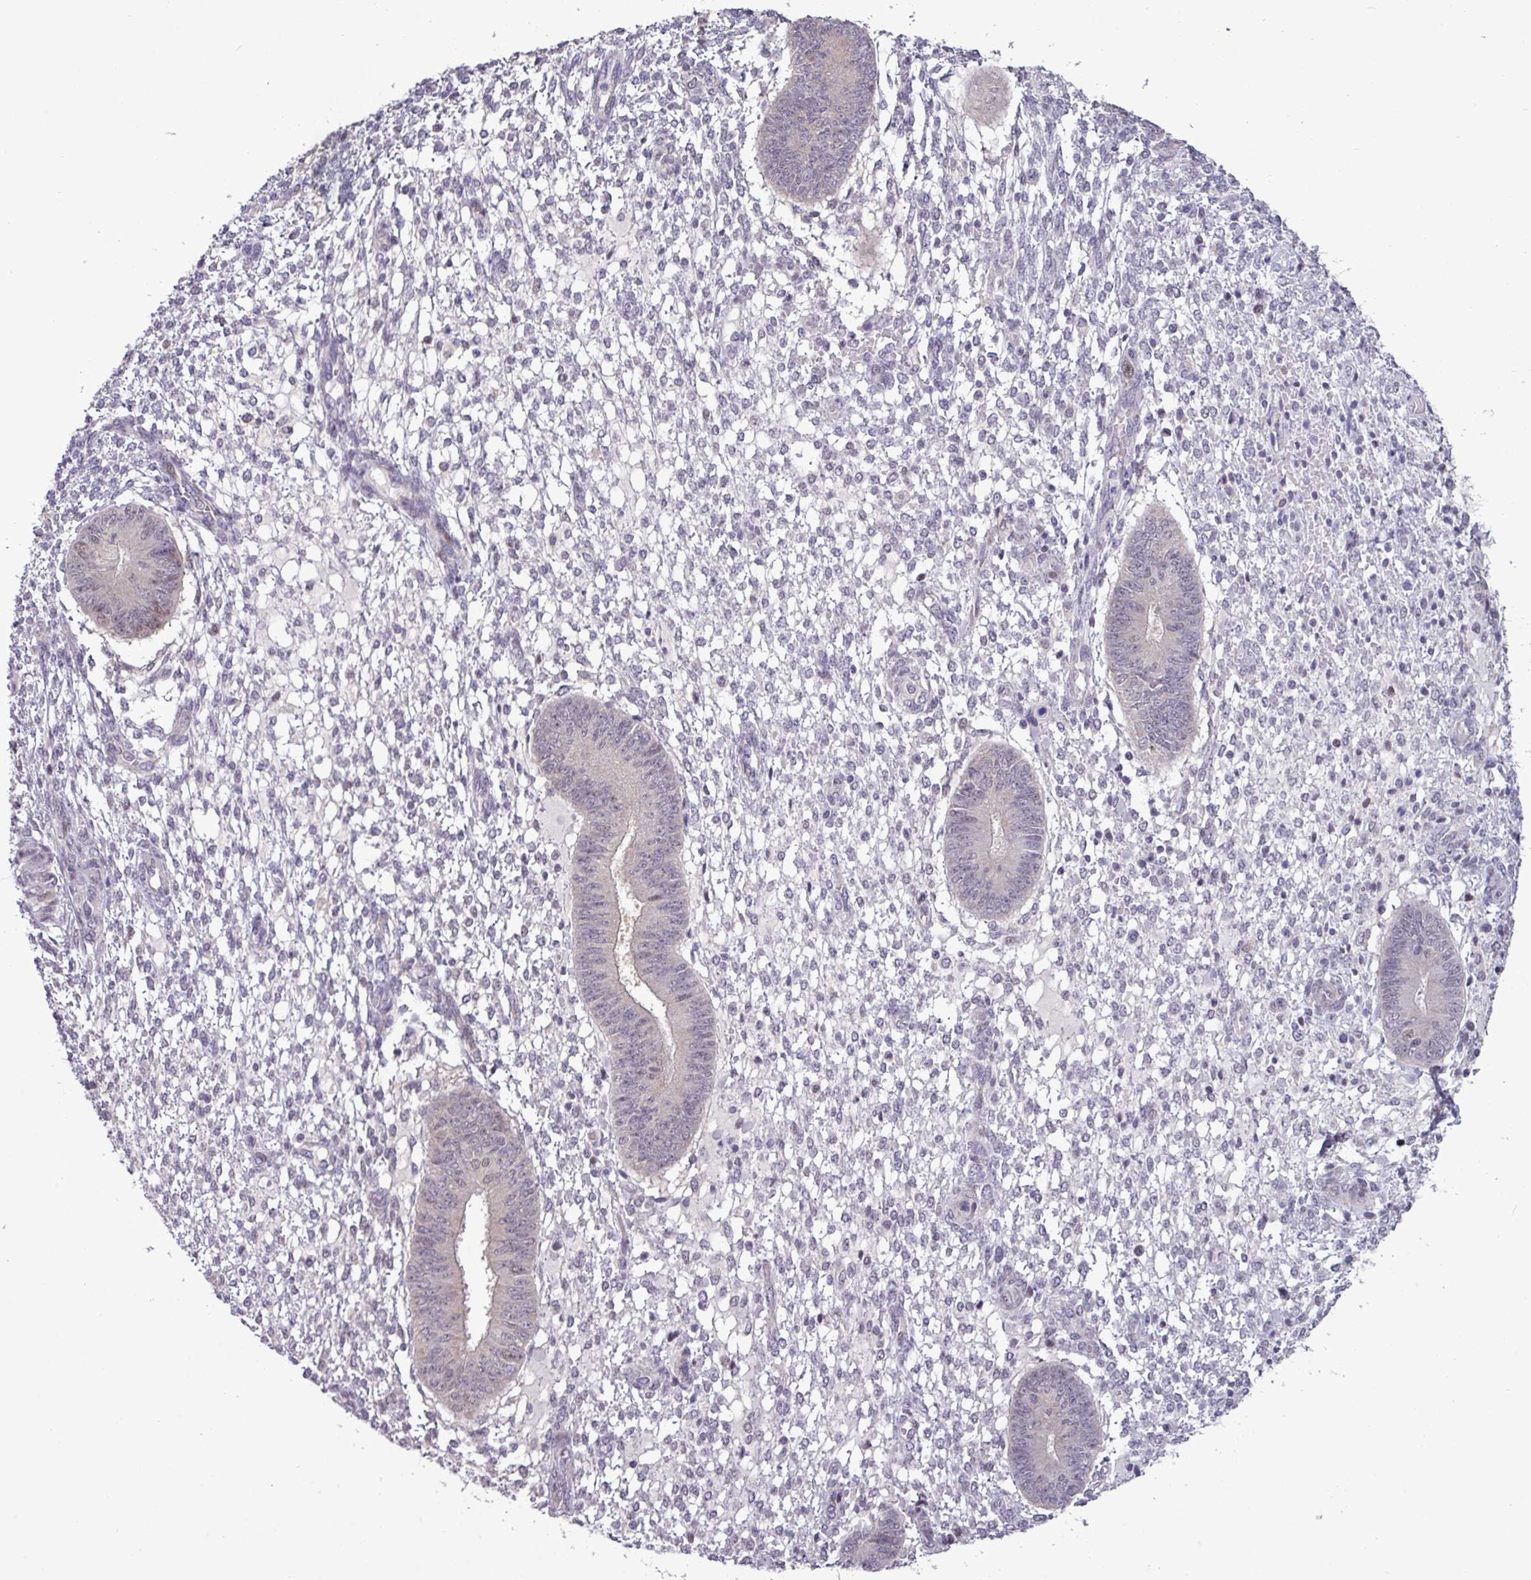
{"staining": {"intensity": "negative", "quantity": "none", "location": "none"}, "tissue": "endometrium", "cell_type": "Cells in endometrial stroma", "image_type": "normal", "snomed": [{"axis": "morphology", "description": "Normal tissue, NOS"}, {"axis": "topography", "description": "Endometrium"}], "caption": "Endometrium was stained to show a protein in brown. There is no significant positivity in cells in endometrial stroma. (DAB IHC, high magnification).", "gene": "RIPPLY1", "patient": {"sex": "female", "age": 49}}